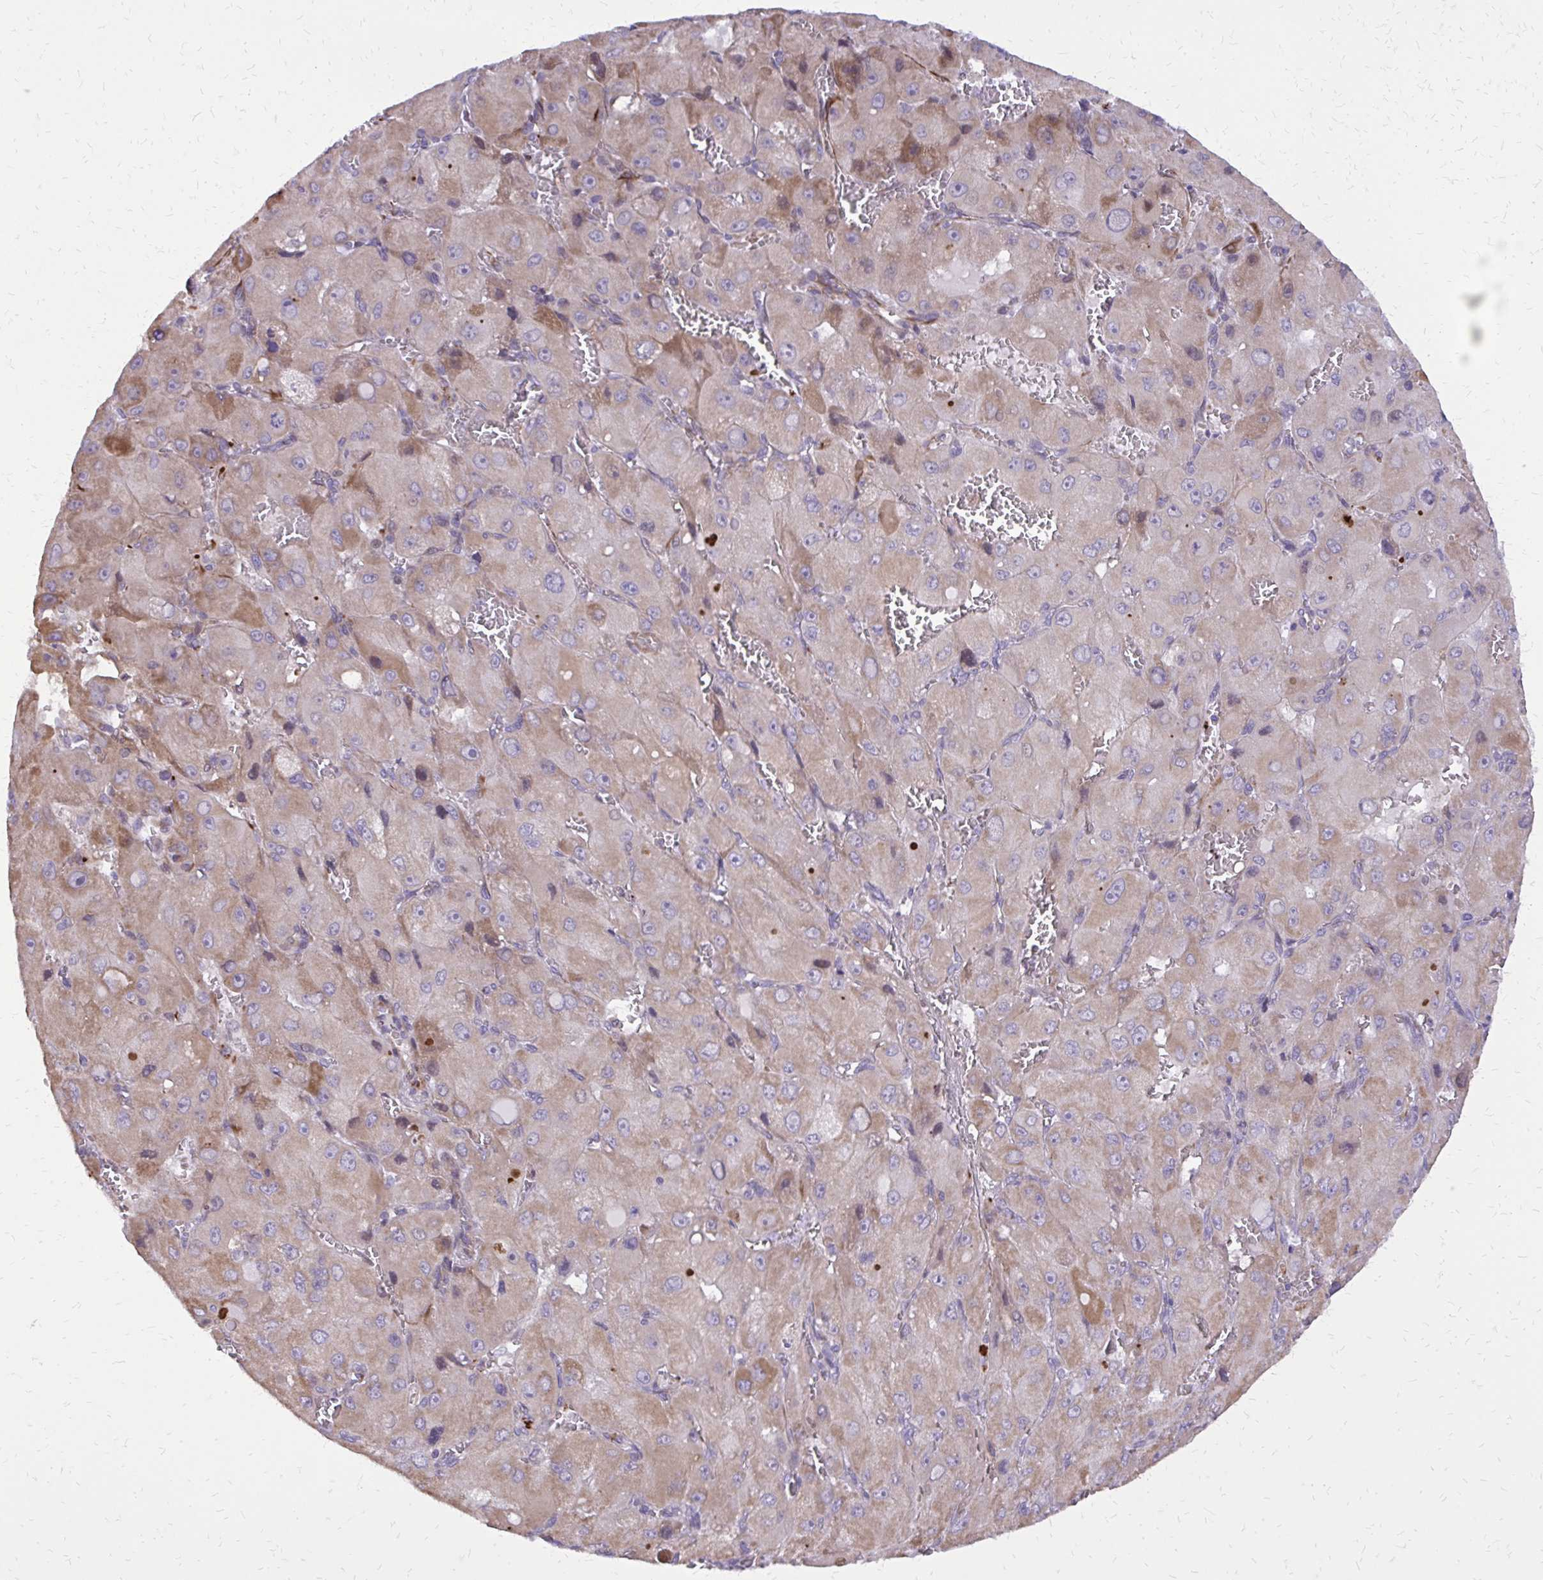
{"staining": {"intensity": "weak", "quantity": "25%-75%", "location": "cytoplasmic/membranous"}, "tissue": "liver cancer", "cell_type": "Tumor cells", "image_type": "cancer", "snomed": [{"axis": "morphology", "description": "Carcinoma, Hepatocellular, NOS"}, {"axis": "topography", "description": "Liver"}], "caption": "Hepatocellular carcinoma (liver) was stained to show a protein in brown. There is low levels of weak cytoplasmic/membranous positivity in about 25%-75% of tumor cells.", "gene": "ABCC3", "patient": {"sex": "male", "age": 27}}